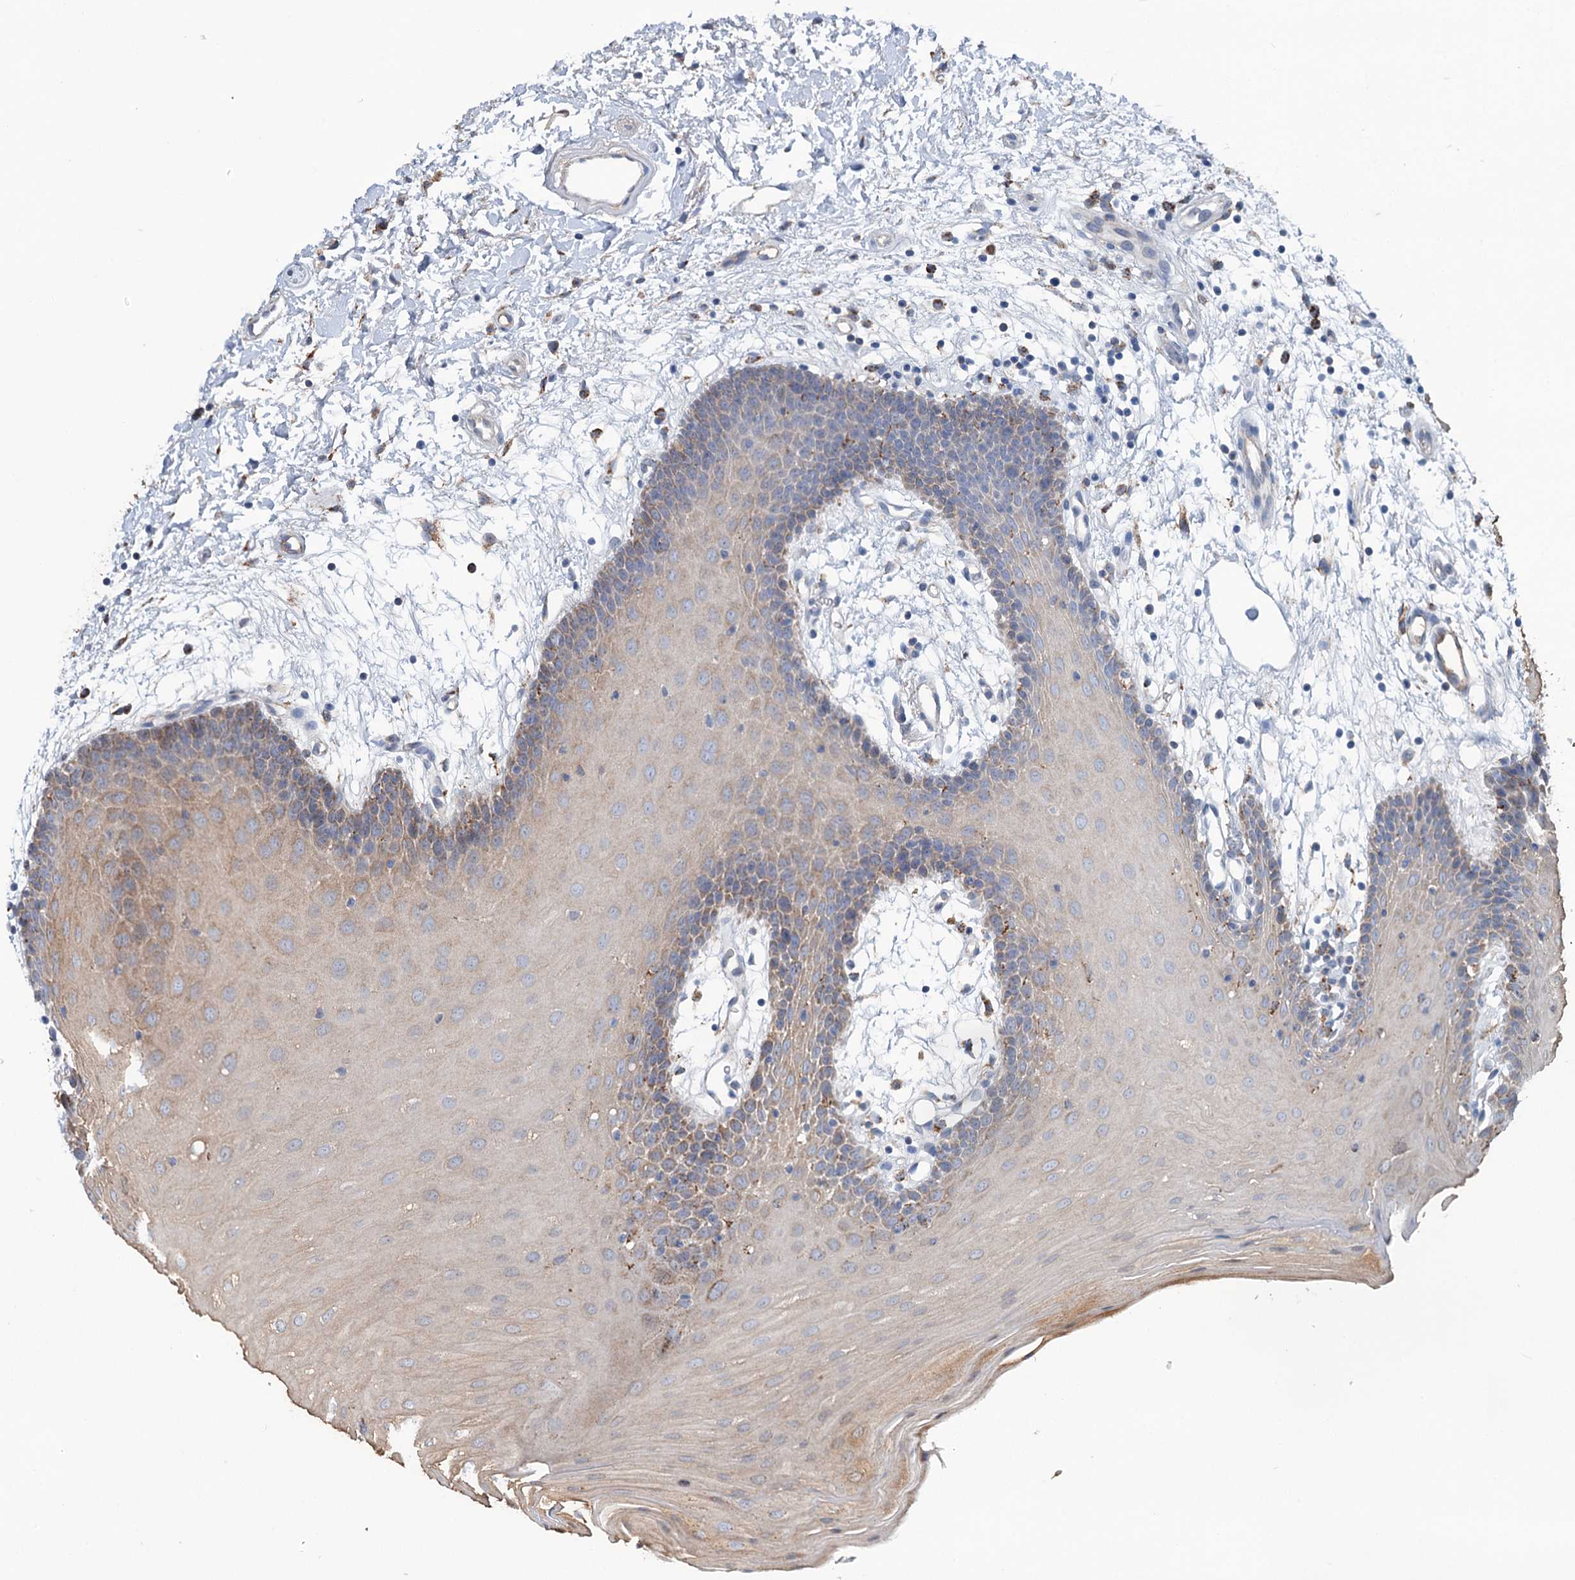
{"staining": {"intensity": "weak", "quantity": "25%-75%", "location": "cytoplasmic/membranous"}, "tissue": "oral mucosa", "cell_type": "Squamous epithelial cells", "image_type": "normal", "snomed": [{"axis": "morphology", "description": "Normal tissue, NOS"}, {"axis": "topography", "description": "Skeletal muscle"}, {"axis": "topography", "description": "Oral tissue"}, {"axis": "topography", "description": "Salivary gland"}, {"axis": "topography", "description": "Peripheral nerve tissue"}], "caption": "This photomicrograph reveals normal oral mucosa stained with immunohistochemistry to label a protein in brown. The cytoplasmic/membranous of squamous epithelial cells show weak positivity for the protein. Nuclei are counter-stained blue.", "gene": "LPIN1", "patient": {"sex": "male", "age": 54}}